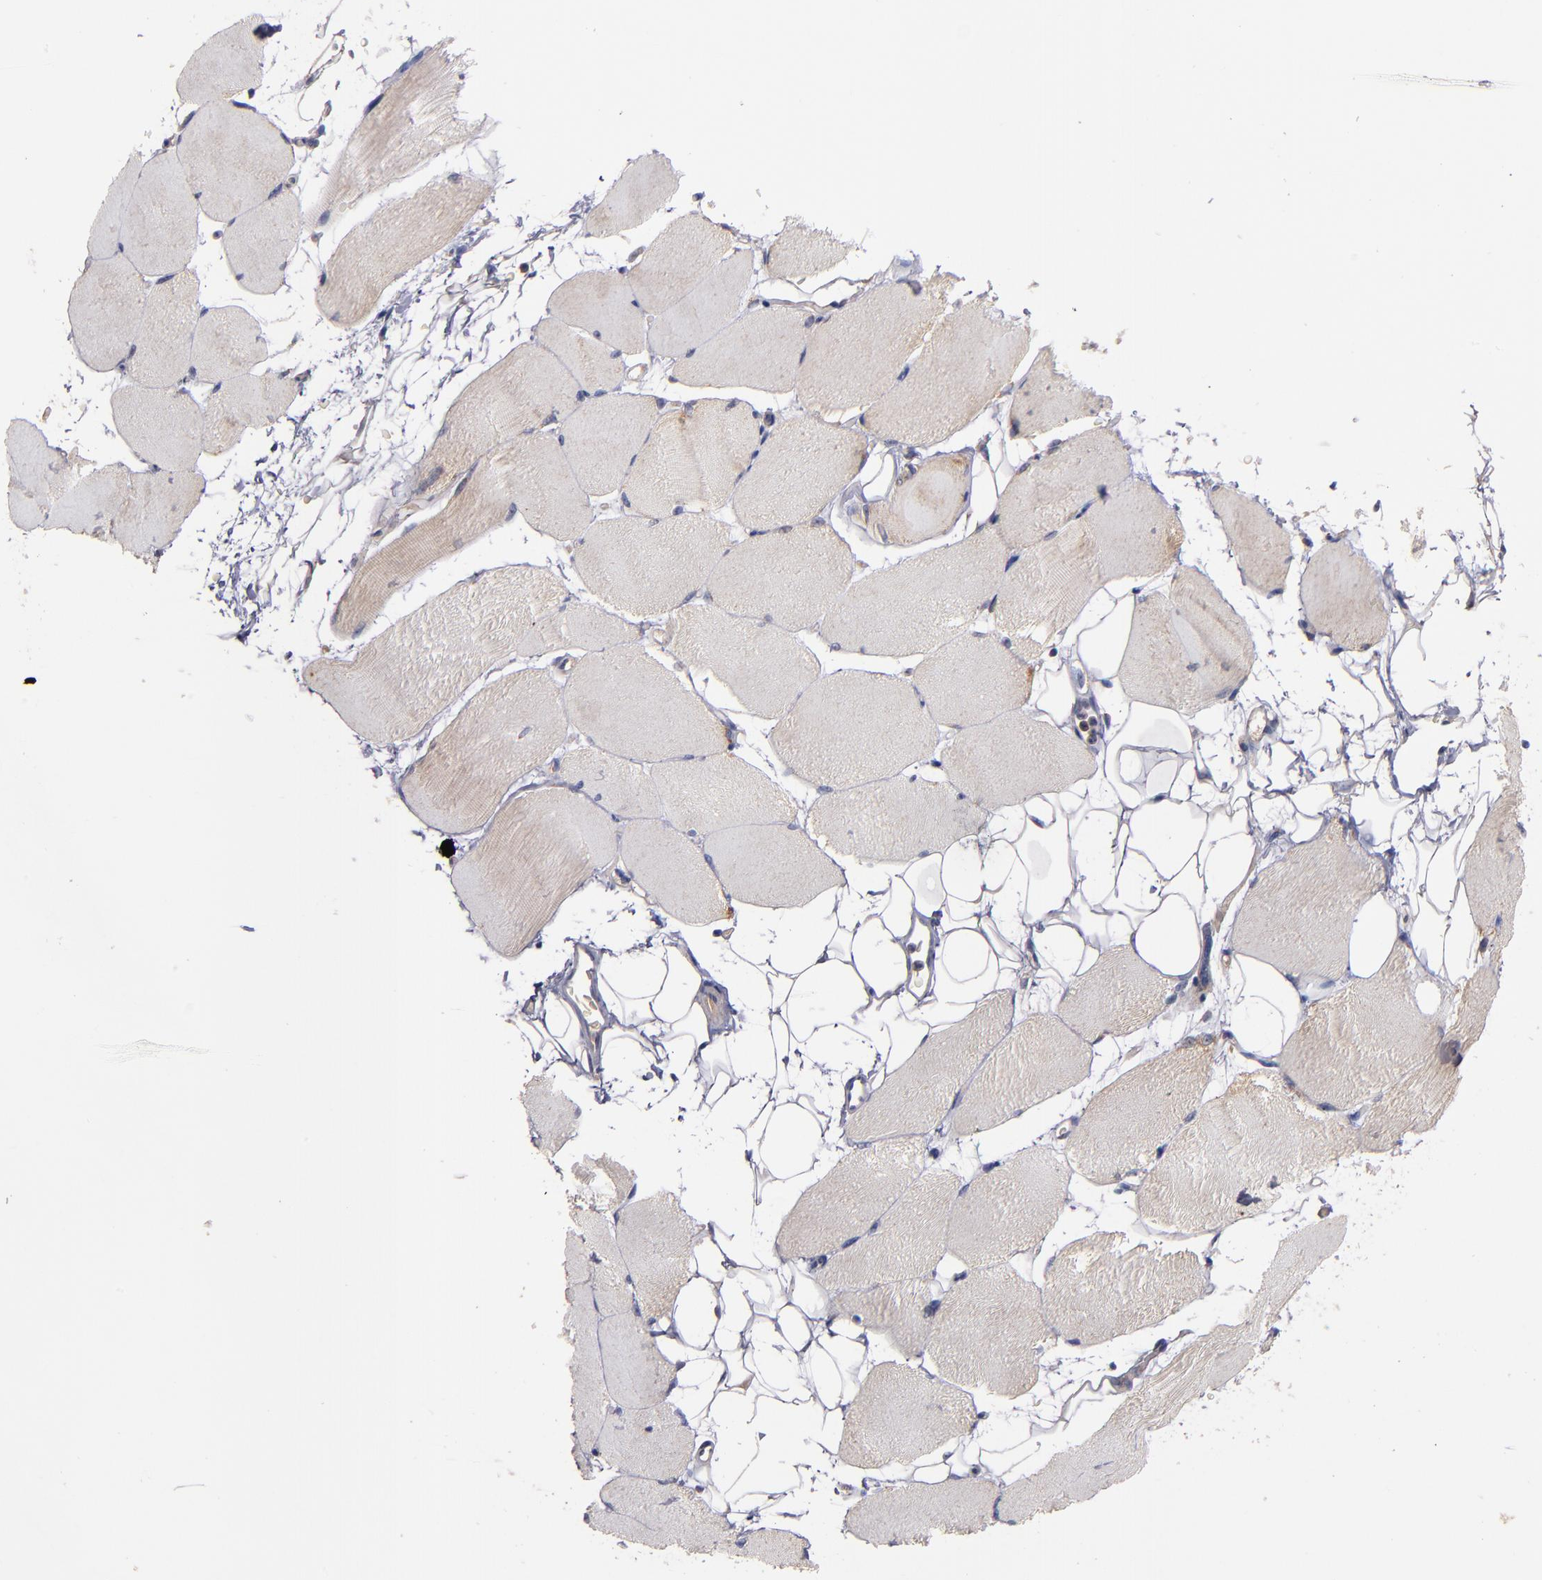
{"staining": {"intensity": "weak", "quantity": "<25%", "location": "cytoplasmic/membranous"}, "tissue": "skeletal muscle", "cell_type": "Myocytes", "image_type": "normal", "snomed": [{"axis": "morphology", "description": "Normal tissue, NOS"}, {"axis": "topography", "description": "Skeletal muscle"}, {"axis": "topography", "description": "Parathyroid gland"}], "caption": "Immunohistochemistry (IHC) of benign skeletal muscle reveals no positivity in myocytes.", "gene": "DIABLO", "patient": {"sex": "female", "age": 37}}